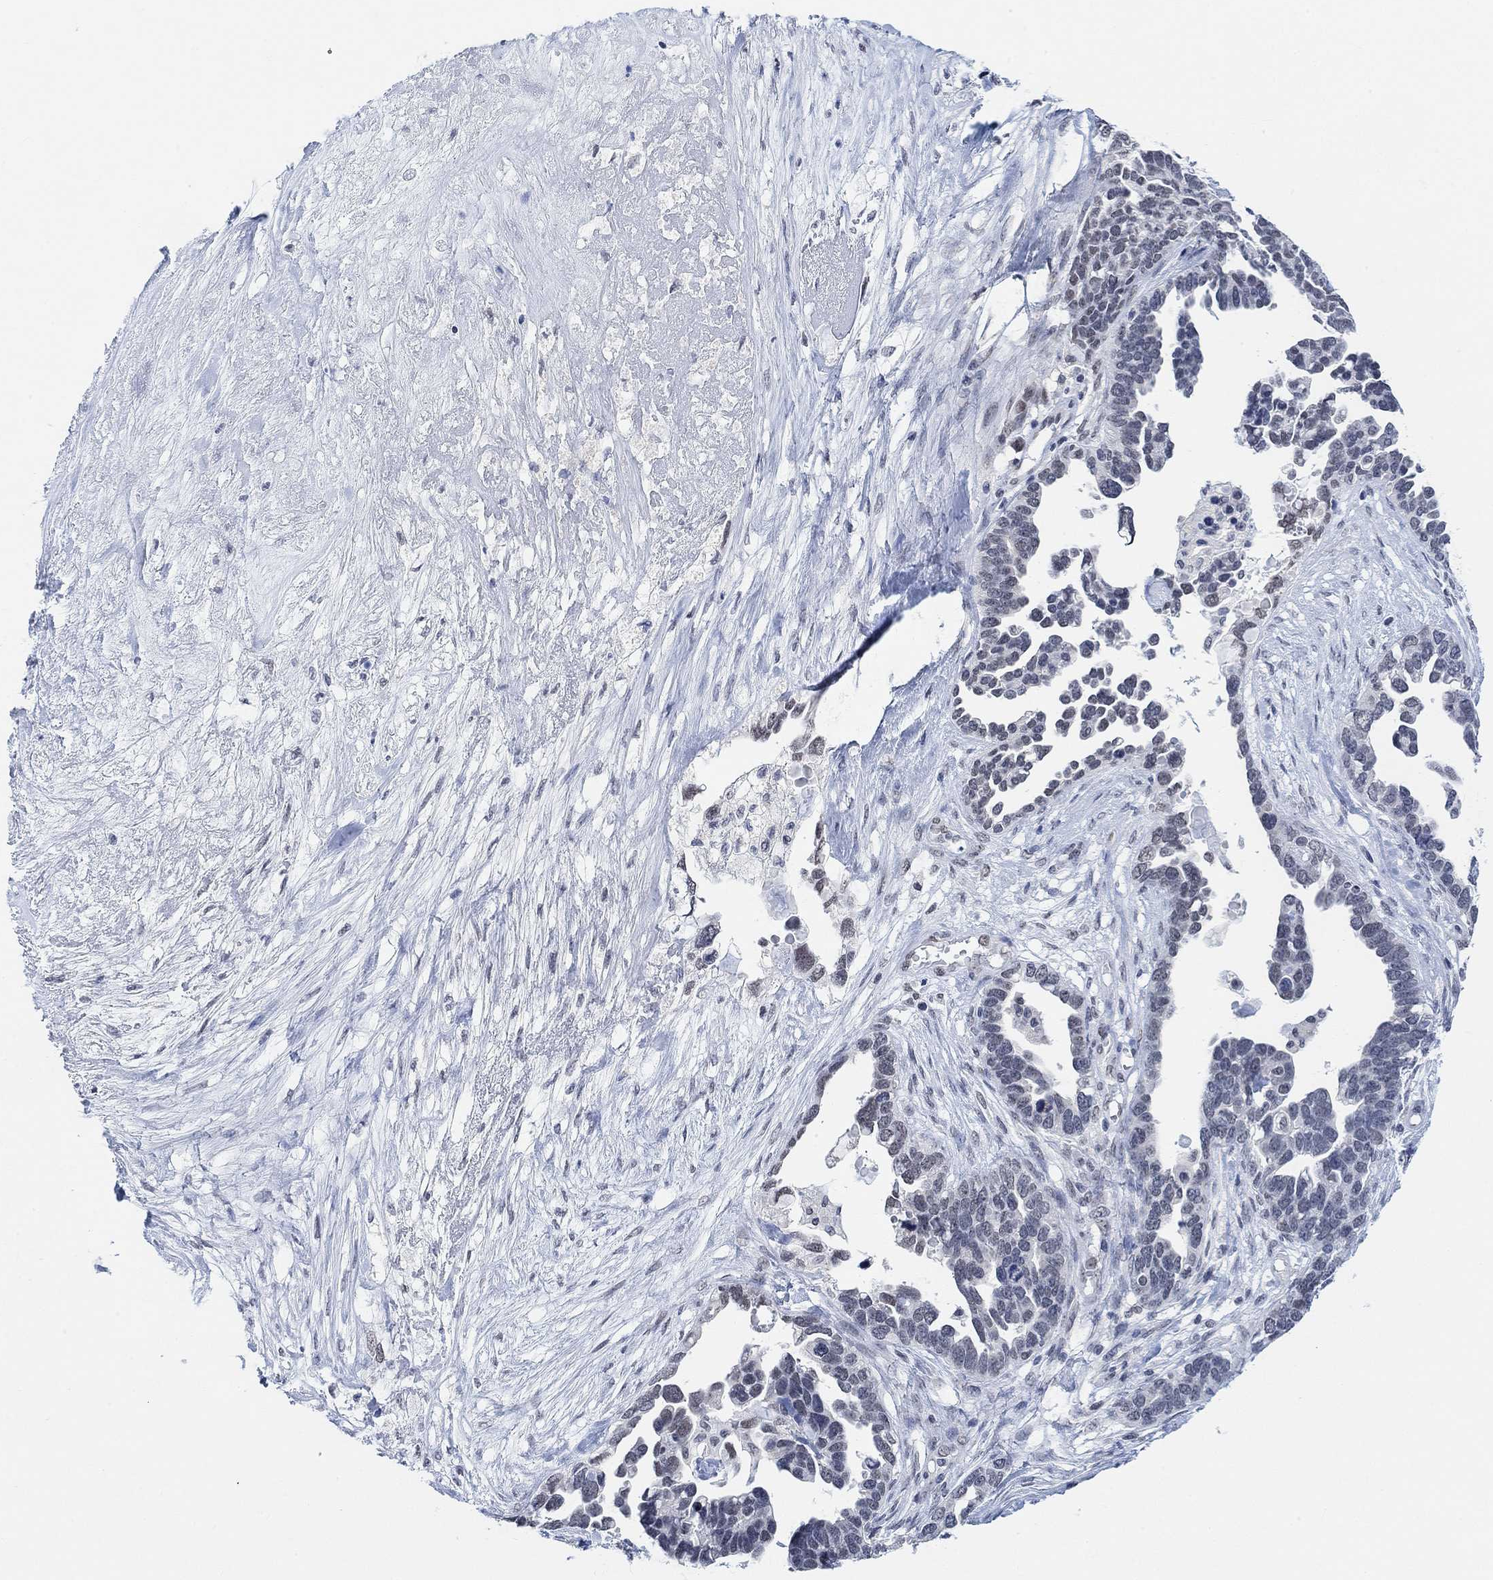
{"staining": {"intensity": "negative", "quantity": "none", "location": "none"}, "tissue": "ovarian cancer", "cell_type": "Tumor cells", "image_type": "cancer", "snomed": [{"axis": "morphology", "description": "Cystadenocarcinoma, serous, NOS"}, {"axis": "topography", "description": "Ovary"}], "caption": "Tumor cells are negative for protein expression in human serous cystadenocarcinoma (ovarian). (Immunohistochemistry (ihc), brightfield microscopy, high magnification).", "gene": "PURG", "patient": {"sex": "female", "age": 54}}